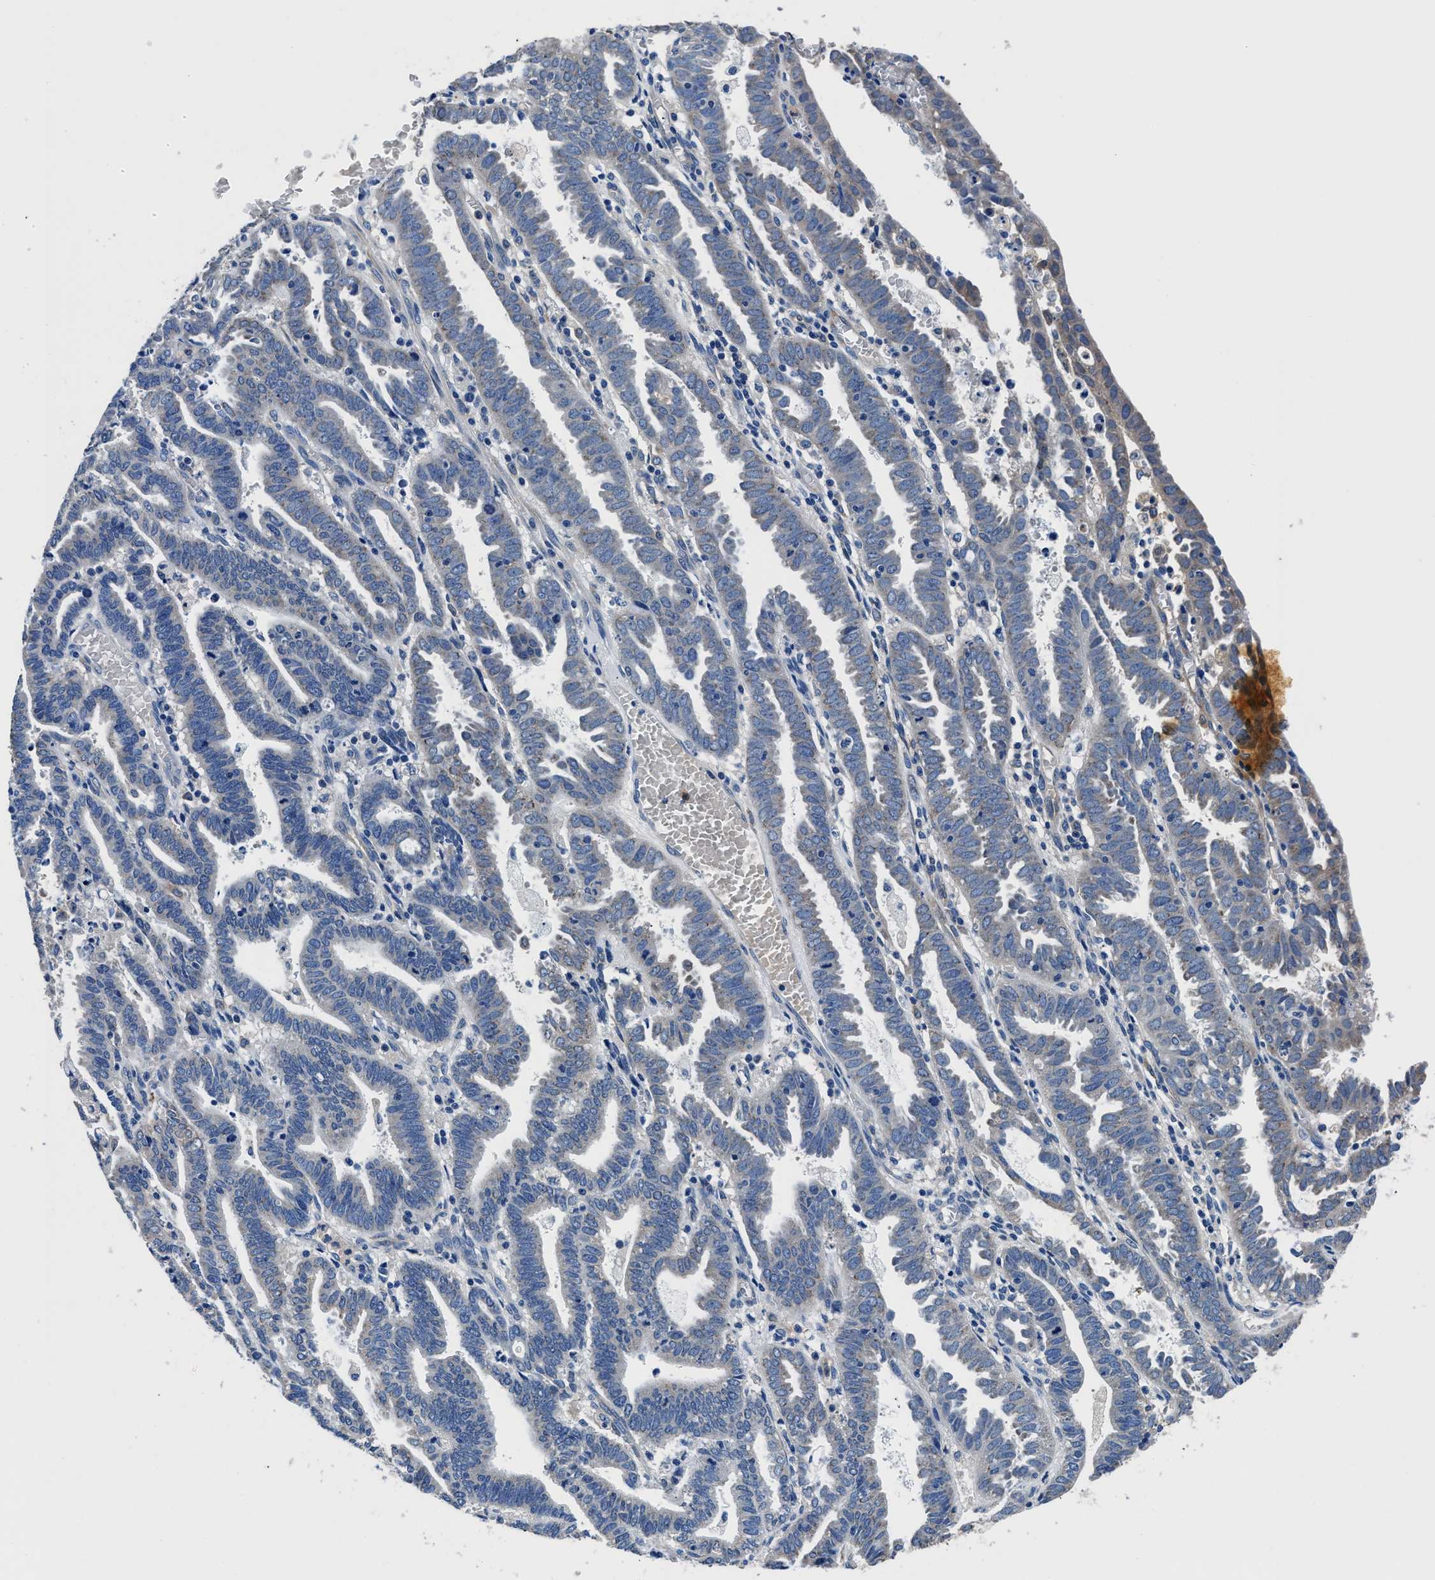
{"staining": {"intensity": "negative", "quantity": "none", "location": "none"}, "tissue": "endometrial cancer", "cell_type": "Tumor cells", "image_type": "cancer", "snomed": [{"axis": "morphology", "description": "Adenocarcinoma, NOS"}, {"axis": "topography", "description": "Uterus"}], "caption": "Tumor cells are negative for brown protein staining in adenocarcinoma (endometrial).", "gene": "NEU1", "patient": {"sex": "female", "age": 83}}